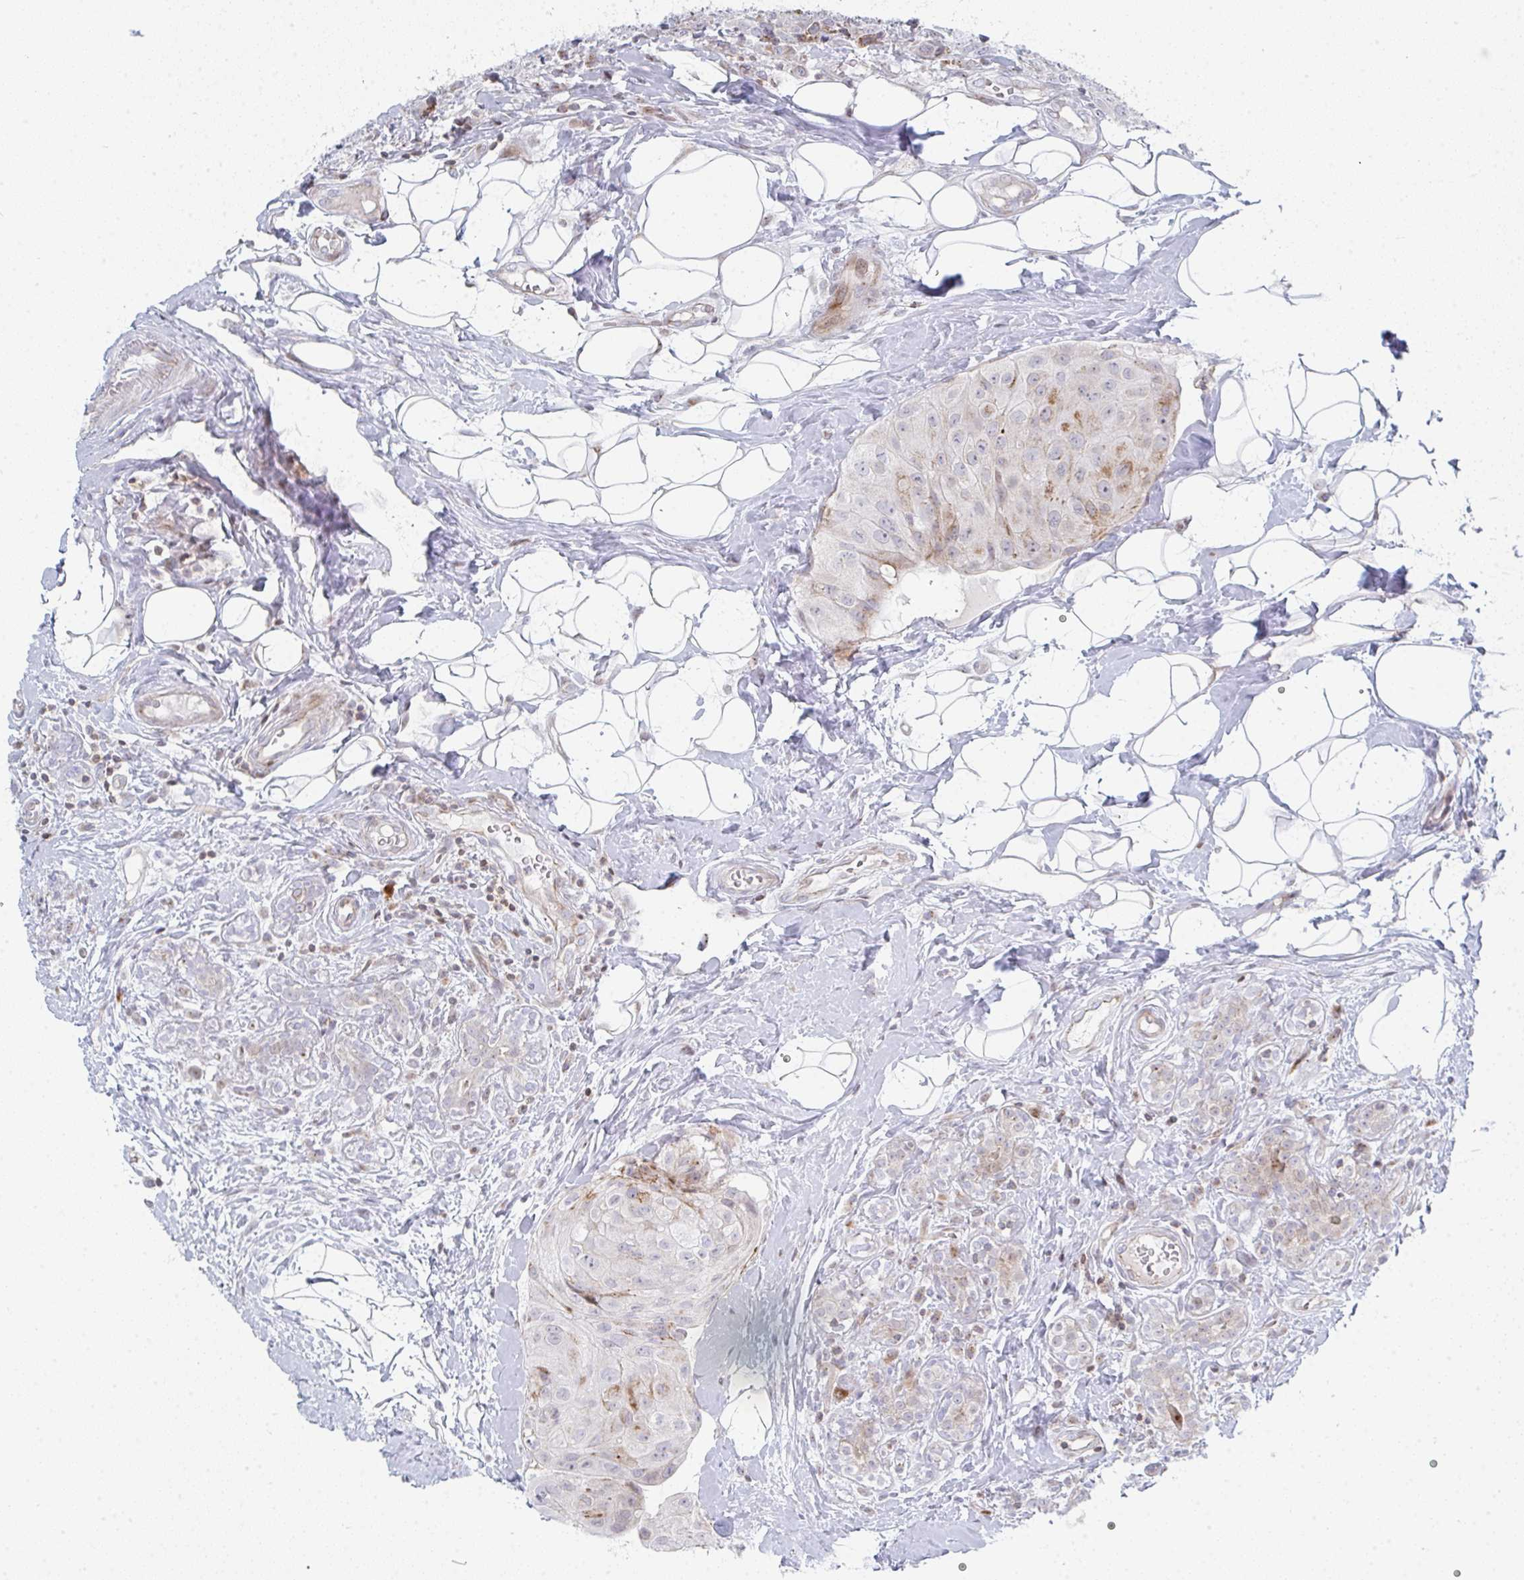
{"staining": {"intensity": "weak", "quantity": "25%-75%", "location": "cytoplasmic/membranous"}, "tissue": "breast cancer", "cell_type": "Tumor cells", "image_type": "cancer", "snomed": [{"axis": "morphology", "description": "Duct carcinoma"}, {"axis": "topography", "description": "Breast"}], "caption": "Immunohistochemical staining of breast cancer (infiltrating ductal carcinoma) reveals weak cytoplasmic/membranous protein staining in approximately 25%-75% of tumor cells.", "gene": "PRKCH", "patient": {"sex": "female", "age": 43}}